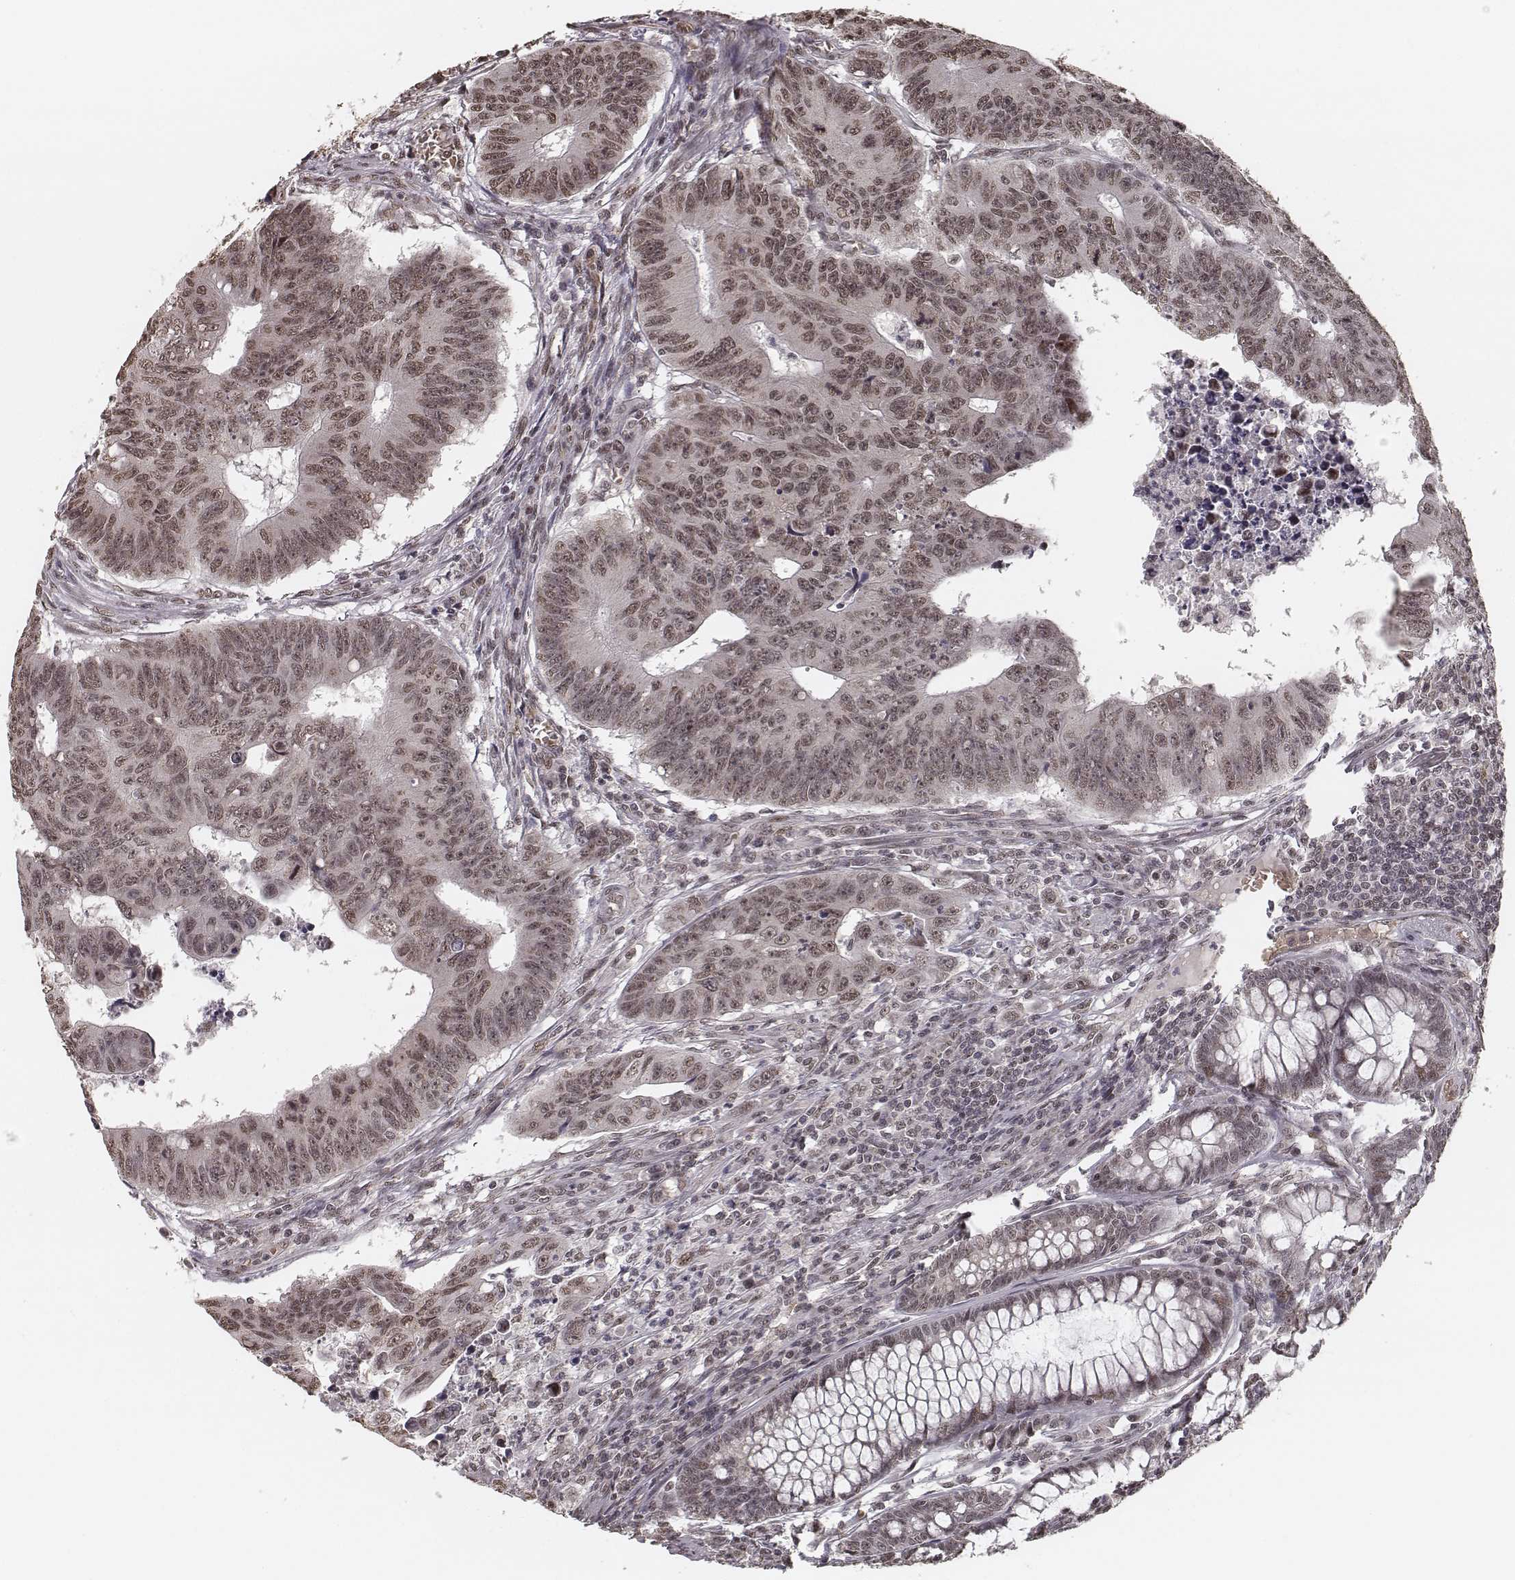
{"staining": {"intensity": "weak", "quantity": ">75%", "location": "nuclear"}, "tissue": "colorectal cancer", "cell_type": "Tumor cells", "image_type": "cancer", "snomed": [{"axis": "morphology", "description": "Adenocarcinoma, NOS"}, {"axis": "topography", "description": "Rectum"}], "caption": "High-power microscopy captured an immunohistochemistry (IHC) image of colorectal adenocarcinoma, revealing weak nuclear staining in about >75% of tumor cells. (DAB IHC, brown staining for protein, blue staining for nuclei).", "gene": "HMGA2", "patient": {"sex": "female", "age": 85}}